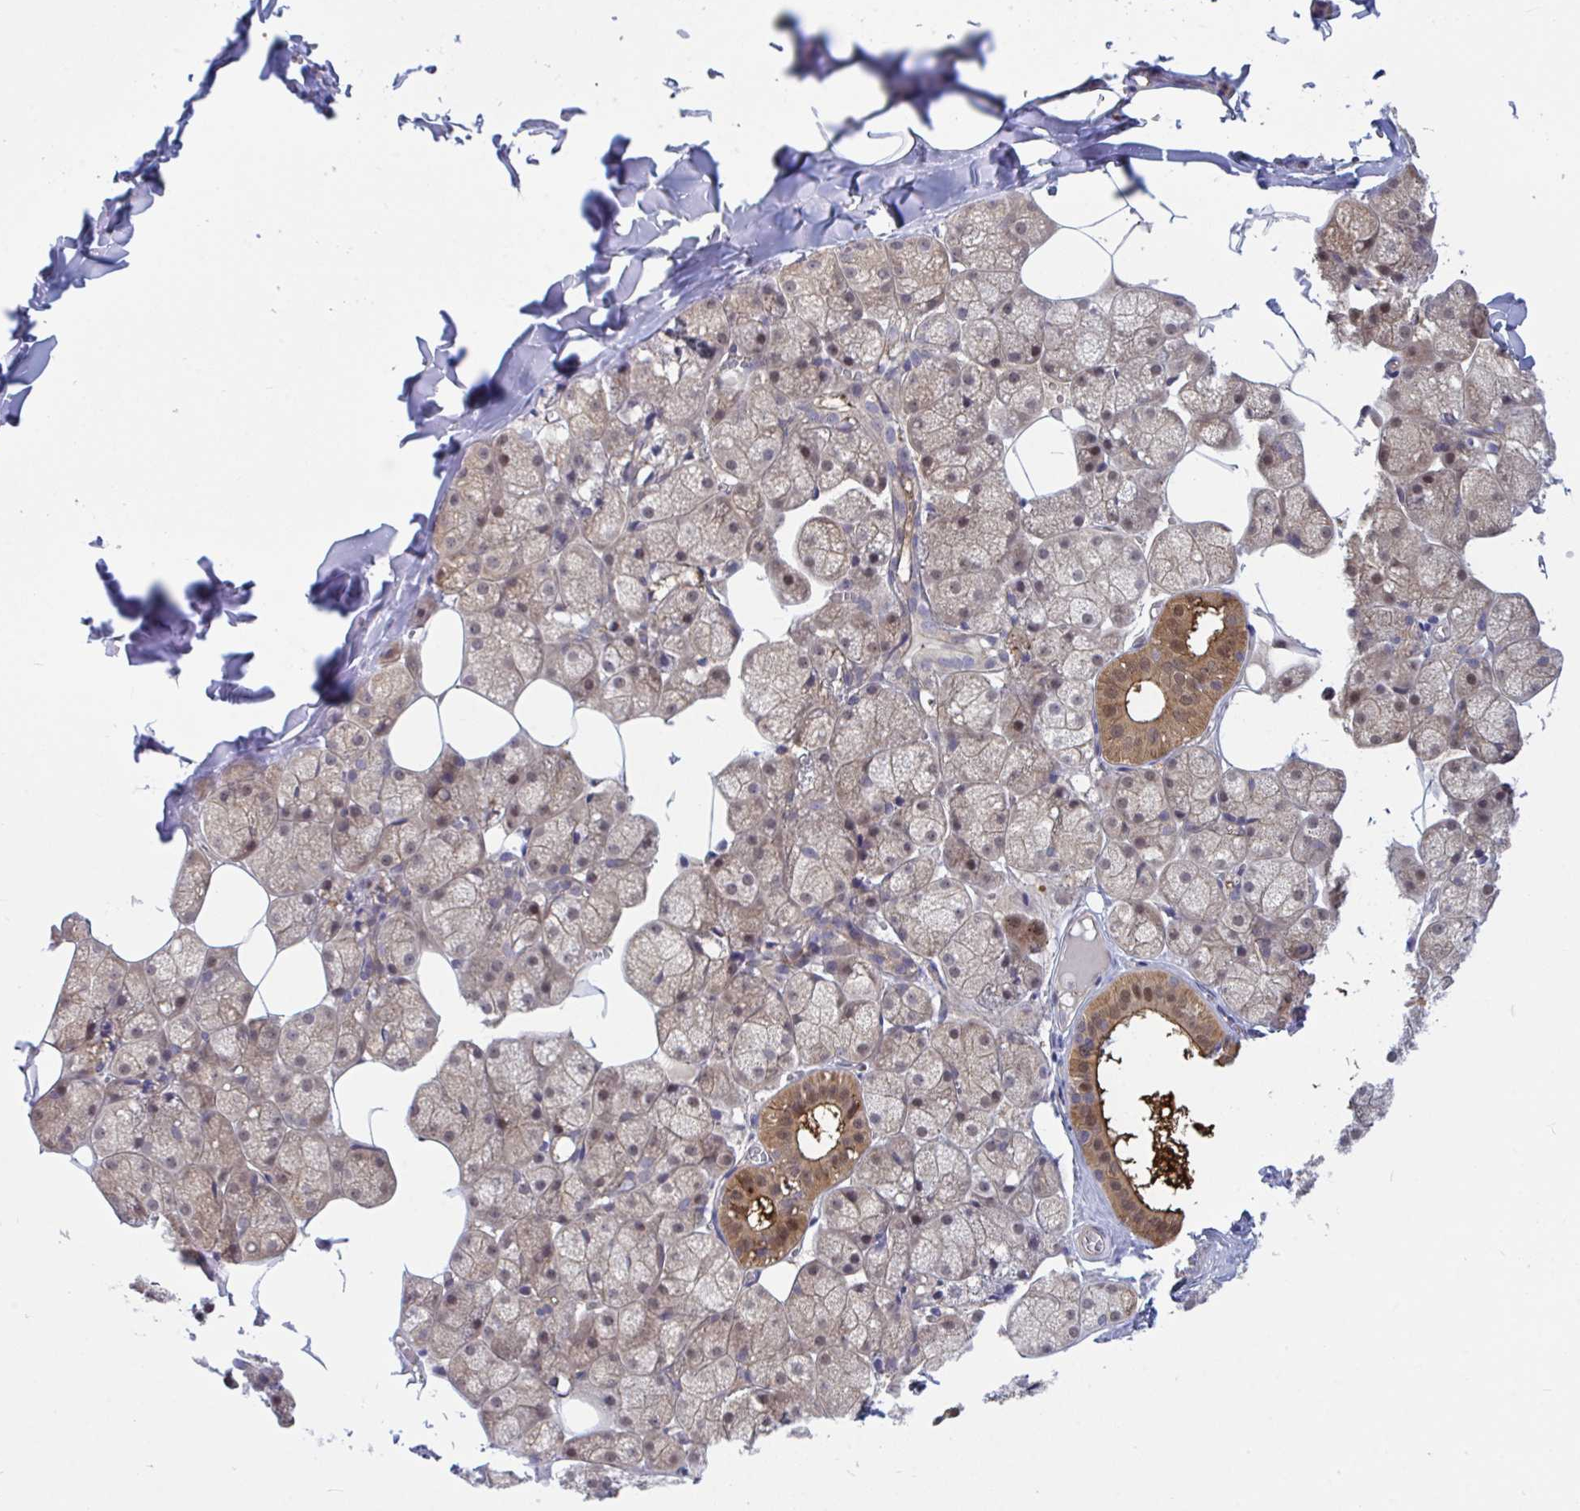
{"staining": {"intensity": "strong", "quantity": ">75%", "location": "cytoplasmic/membranous,nuclear"}, "tissue": "salivary gland", "cell_type": "Glandular cells", "image_type": "normal", "snomed": [{"axis": "morphology", "description": "Normal tissue, NOS"}, {"axis": "topography", "description": "Salivary gland"}, {"axis": "topography", "description": "Peripheral nerve tissue"}], "caption": "Immunohistochemistry of normal human salivary gland reveals high levels of strong cytoplasmic/membranous,nuclear expression in approximately >75% of glandular cells. (DAB = brown stain, brightfield microscopy at high magnification).", "gene": "LMNTD2", "patient": {"sex": "male", "age": 38}}